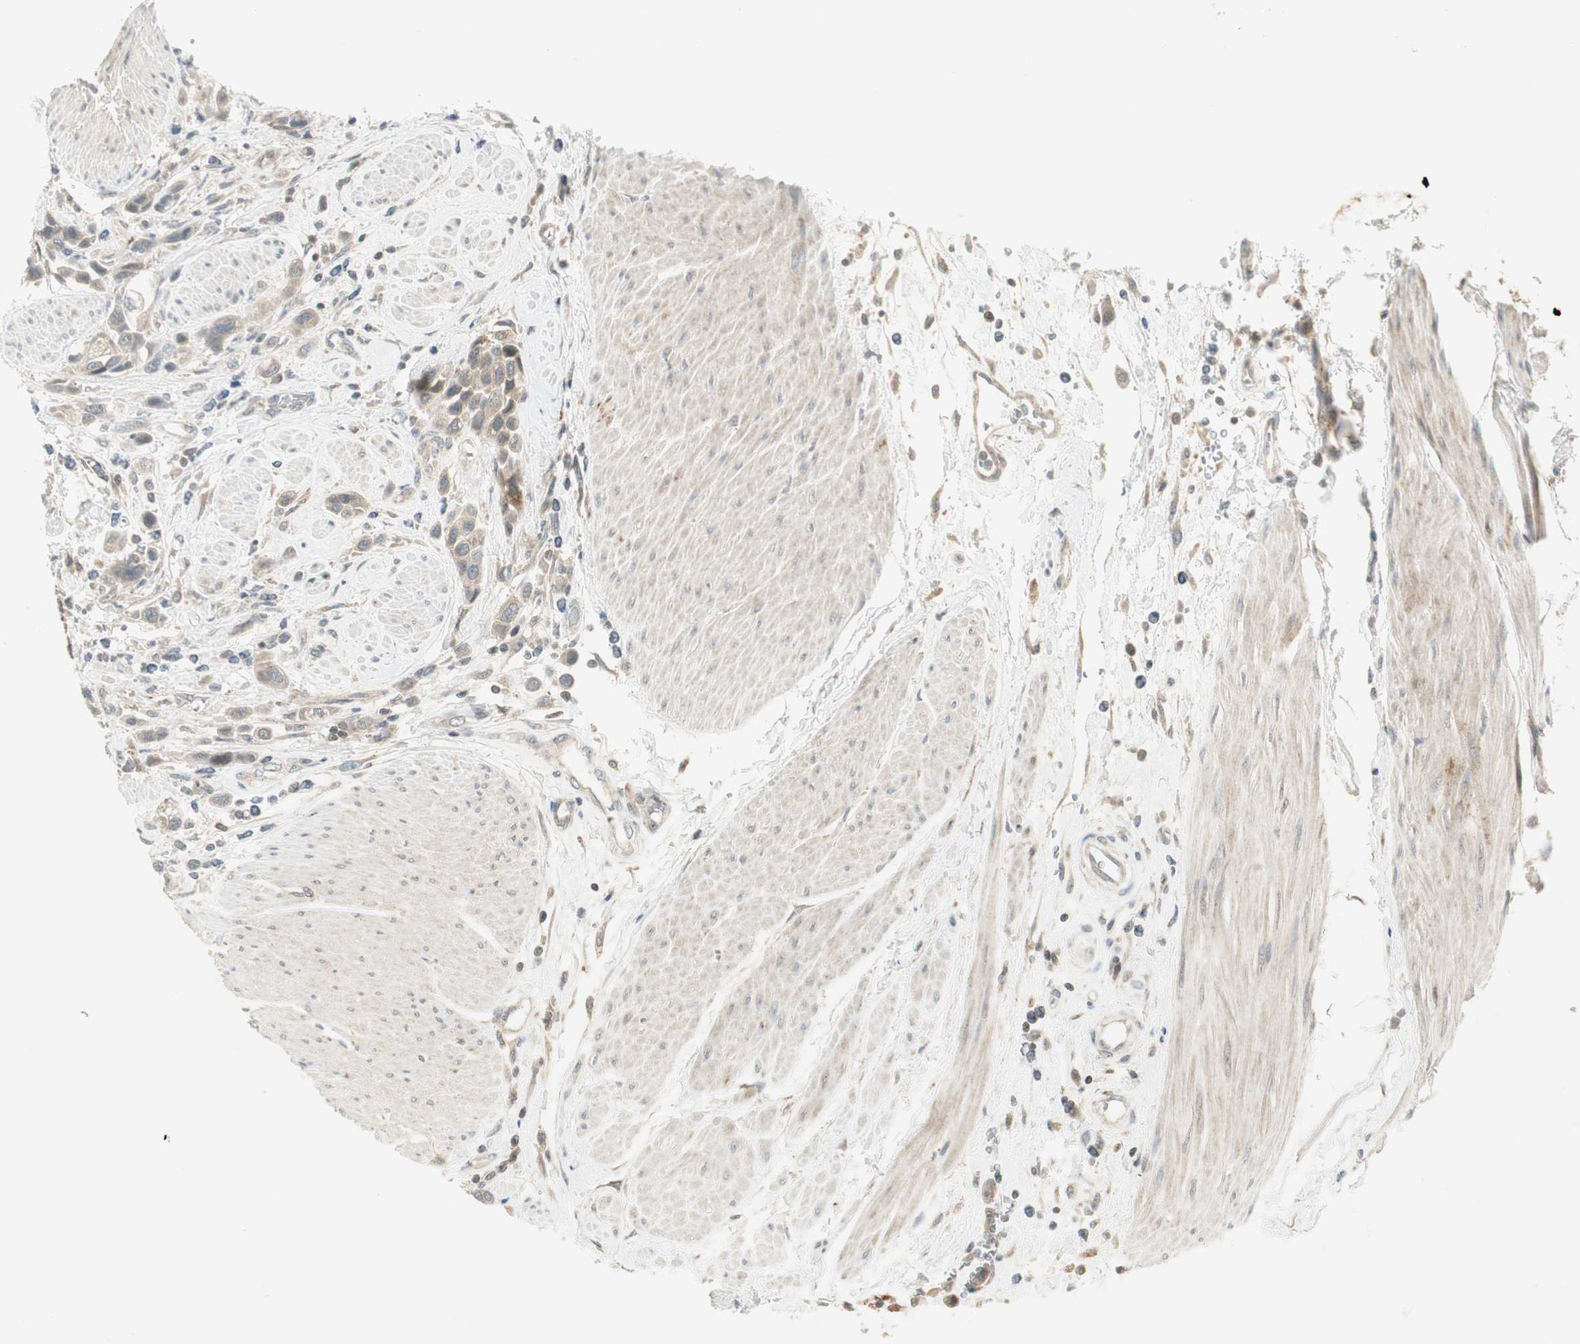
{"staining": {"intensity": "weak", "quantity": "25%-75%", "location": "cytoplasmic/membranous"}, "tissue": "urothelial cancer", "cell_type": "Tumor cells", "image_type": "cancer", "snomed": [{"axis": "morphology", "description": "Urothelial carcinoma, High grade"}, {"axis": "topography", "description": "Urinary bladder"}], "caption": "This is an image of immunohistochemistry staining of high-grade urothelial carcinoma, which shows weak expression in the cytoplasmic/membranous of tumor cells.", "gene": "USP2", "patient": {"sex": "male", "age": 50}}